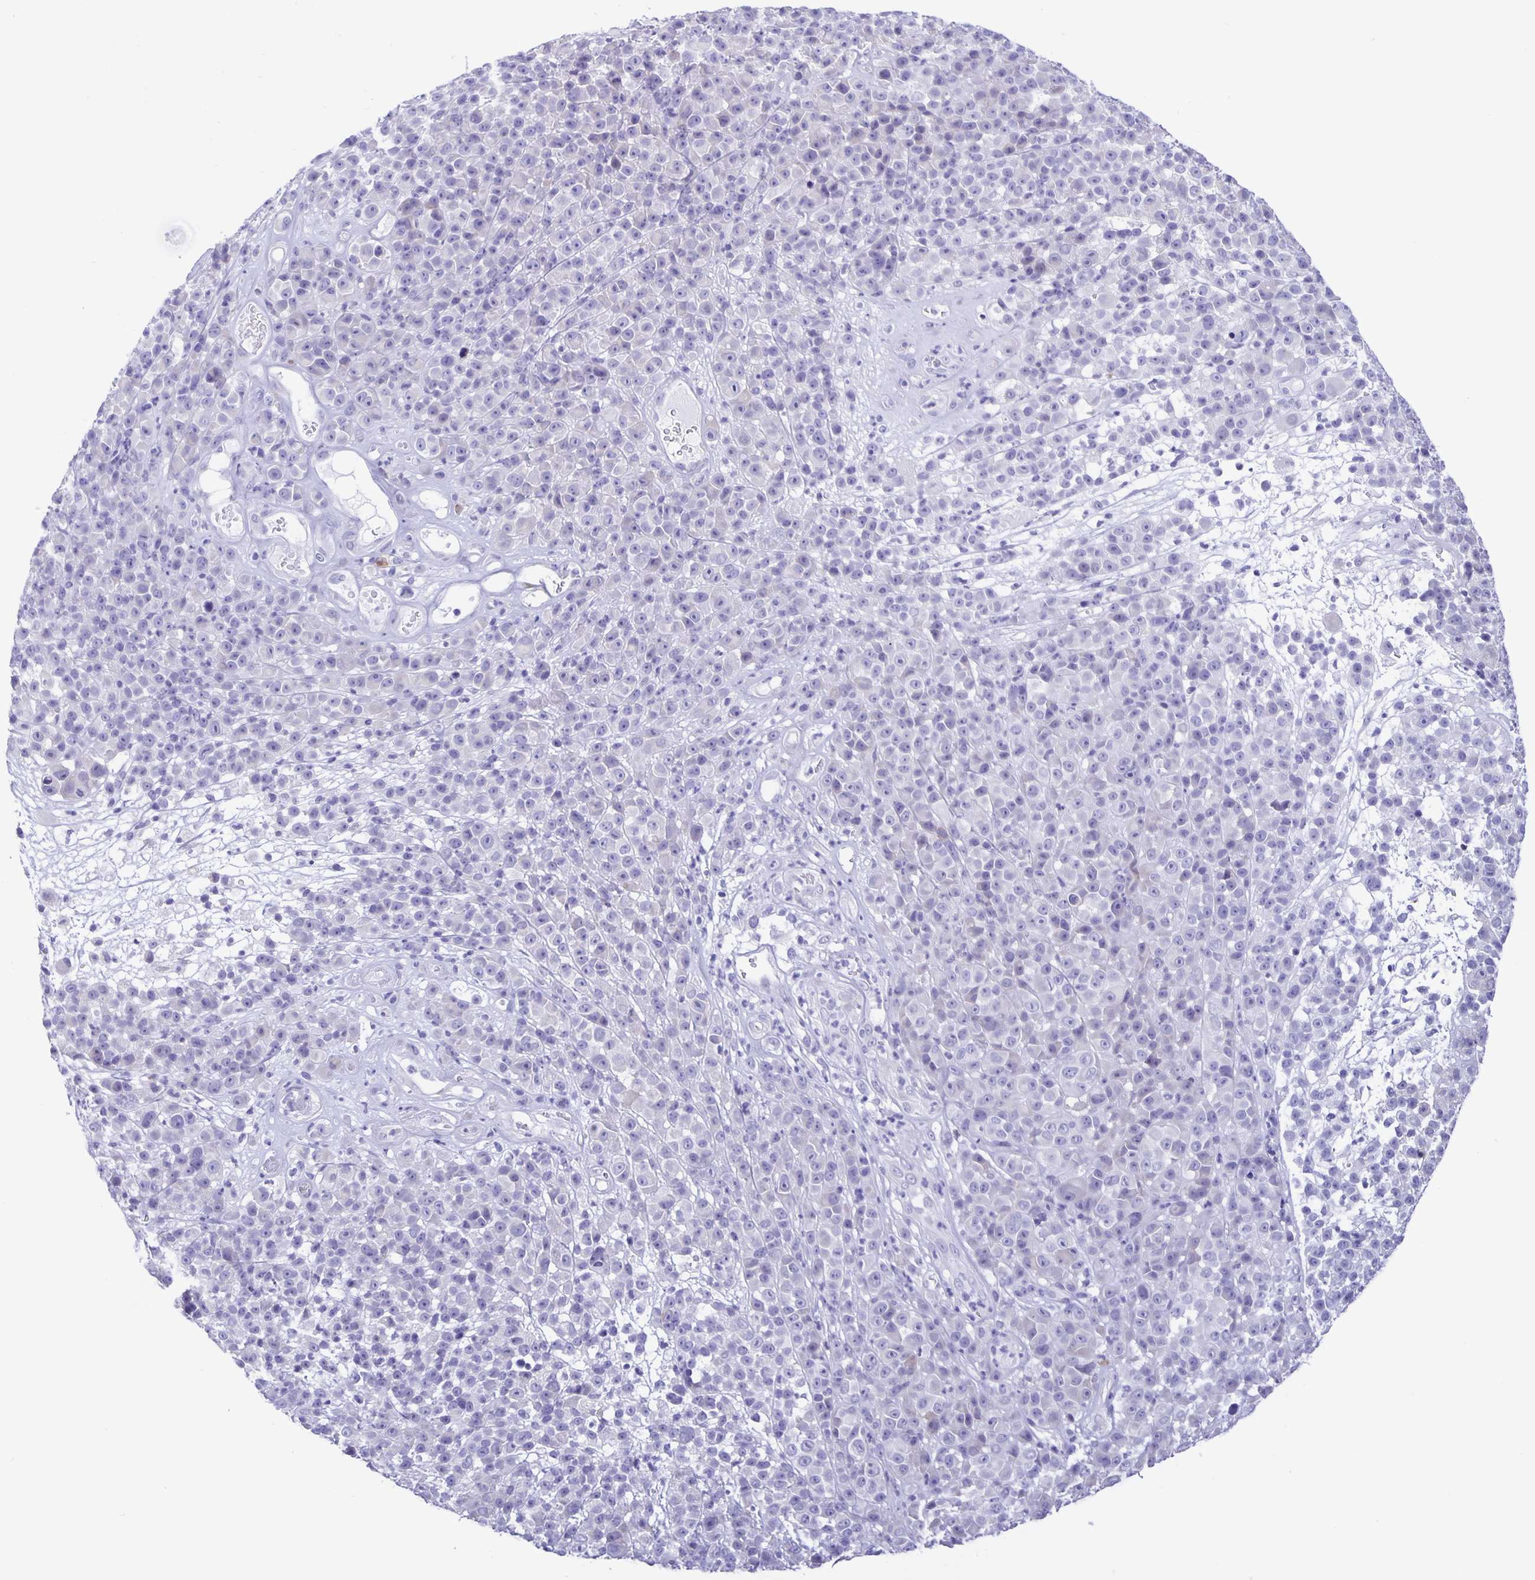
{"staining": {"intensity": "negative", "quantity": "none", "location": "none"}, "tissue": "melanoma", "cell_type": "Tumor cells", "image_type": "cancer", "snomed": [{"axis": "morphology", "description": "Malignant melanoma, NOS"}, {"axis": "topography", "description": "Skin"}, {"axis": "topography", "description": "Skin of back"}], "caption": "Immunohistochemistry (IHC) of malignant melanoma shows no positivity in tumor cells. Nuclei are stained in blue.", "gene": "ERMN", "patient": {"sex": "male", "age": 91}}